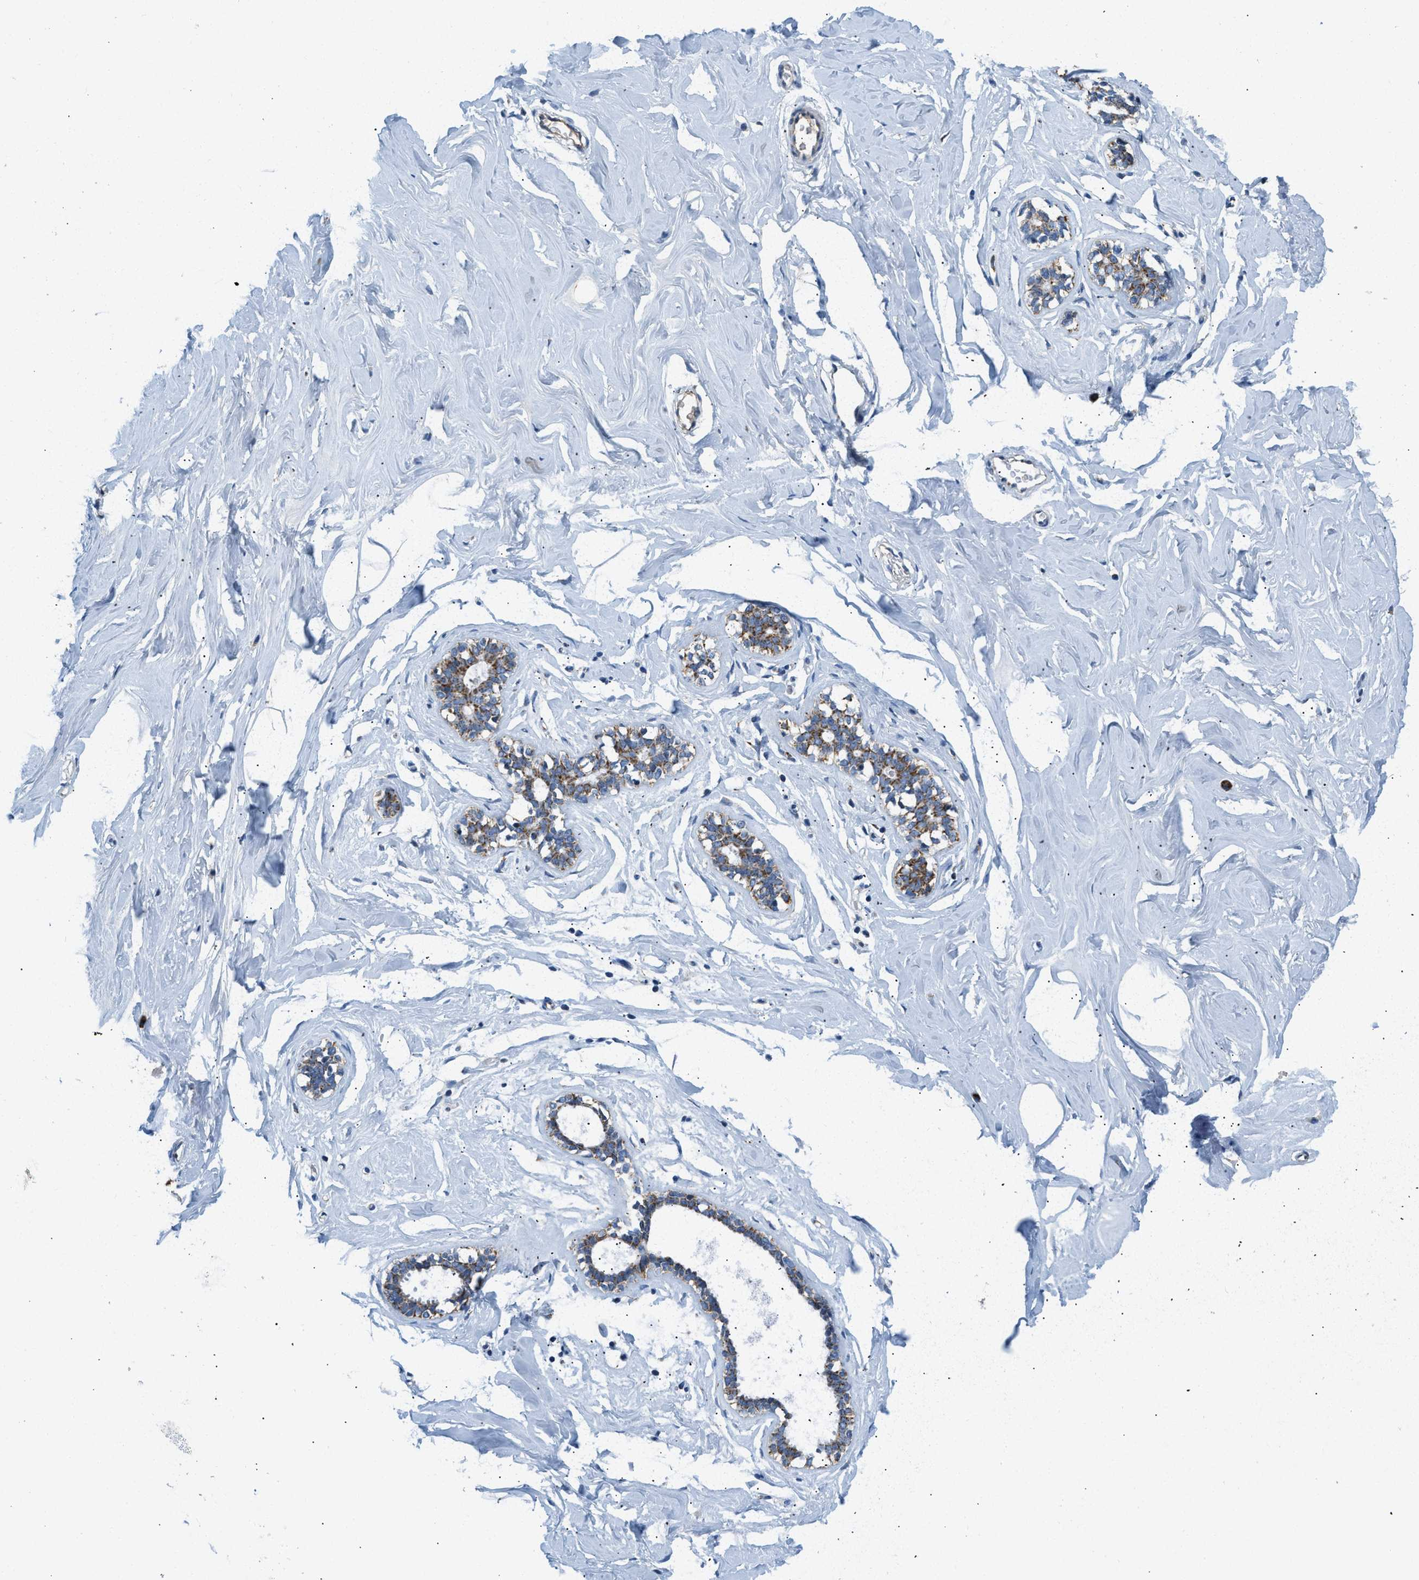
{"staining": {"intensity": "moderate", "quantity": ">75%", "location": "cytoplasmic/membranous"}, "tissue": "adipose tissue", "cell_type": "Adipocytes", "image_type": "normal", "snomed": [{"axis": "morphology", "description": "Normal tissue, NOS"}, {"axis": "morphology", "description": "Fibrosis, NOS"}, {"axis": "topography", "description": "Breast"}, {"axis": "topography", "description": "Adipose tissue"}], "caption": "A micrograph of human adipose tissue stained for a protein displays moderate cytoplasmic/membranous brown staining in adipocytes. (DAB (3,3'-diaminobenzidine) = brown stain, brightfield microscopy at high magnification).", "gene": "ACADVL", "patient": {"sex": "female", "age": 39}}